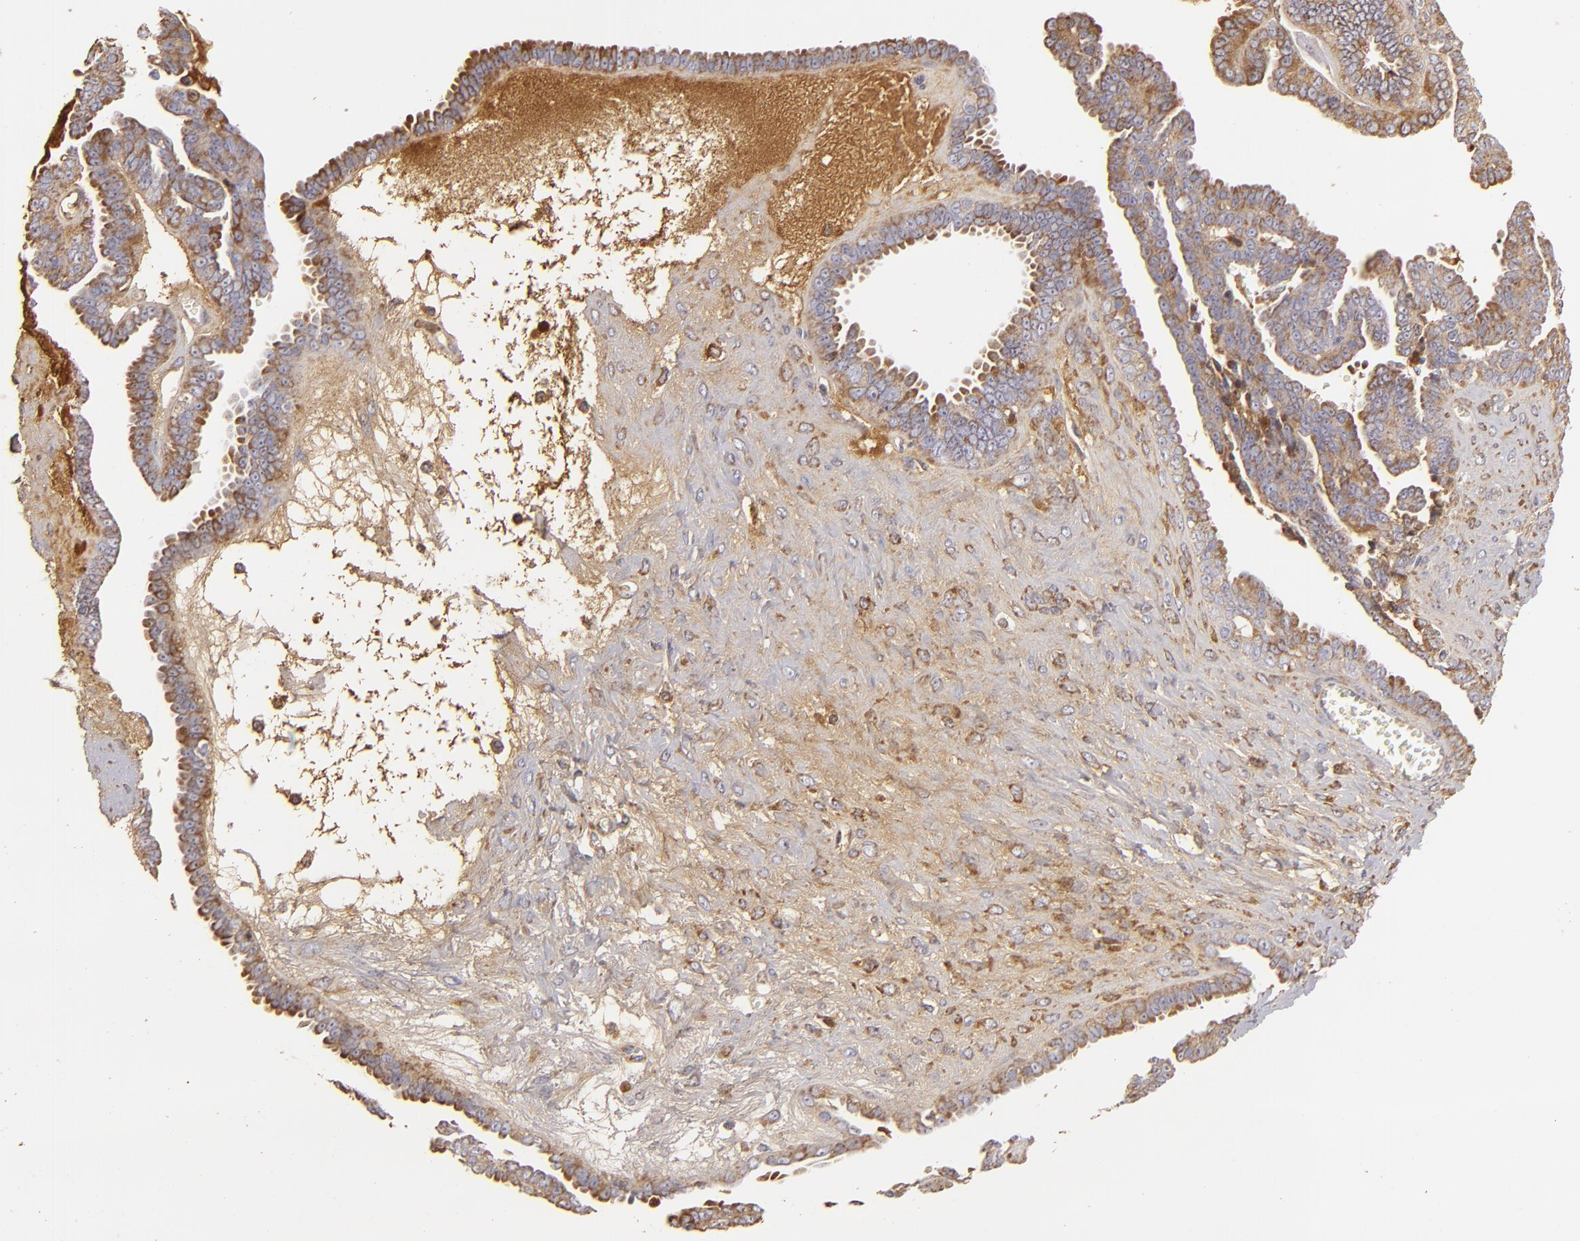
{"staining": {"intensity": "weak", "quantity": ">75%", "location": "cytoplasmic/membranous"}, "tissue": "ovarian cancer", "cell_type": "Tumor cells", "image_type": "cancer", "snomed": [{"axis": "morphology", "description": "Cystadenocarcinoma, serous, NOS"}, {"axis": "topography", "description": "Ovary"}], "caption": "A high-resolution image shows immunohistochemistry staining of ovarian cancer, which reveals weak cytoplasmic/membranous staining in about >75% of tumor cells.", "gene": "CFB", "patient": {"sex": "female", "age": 71}}